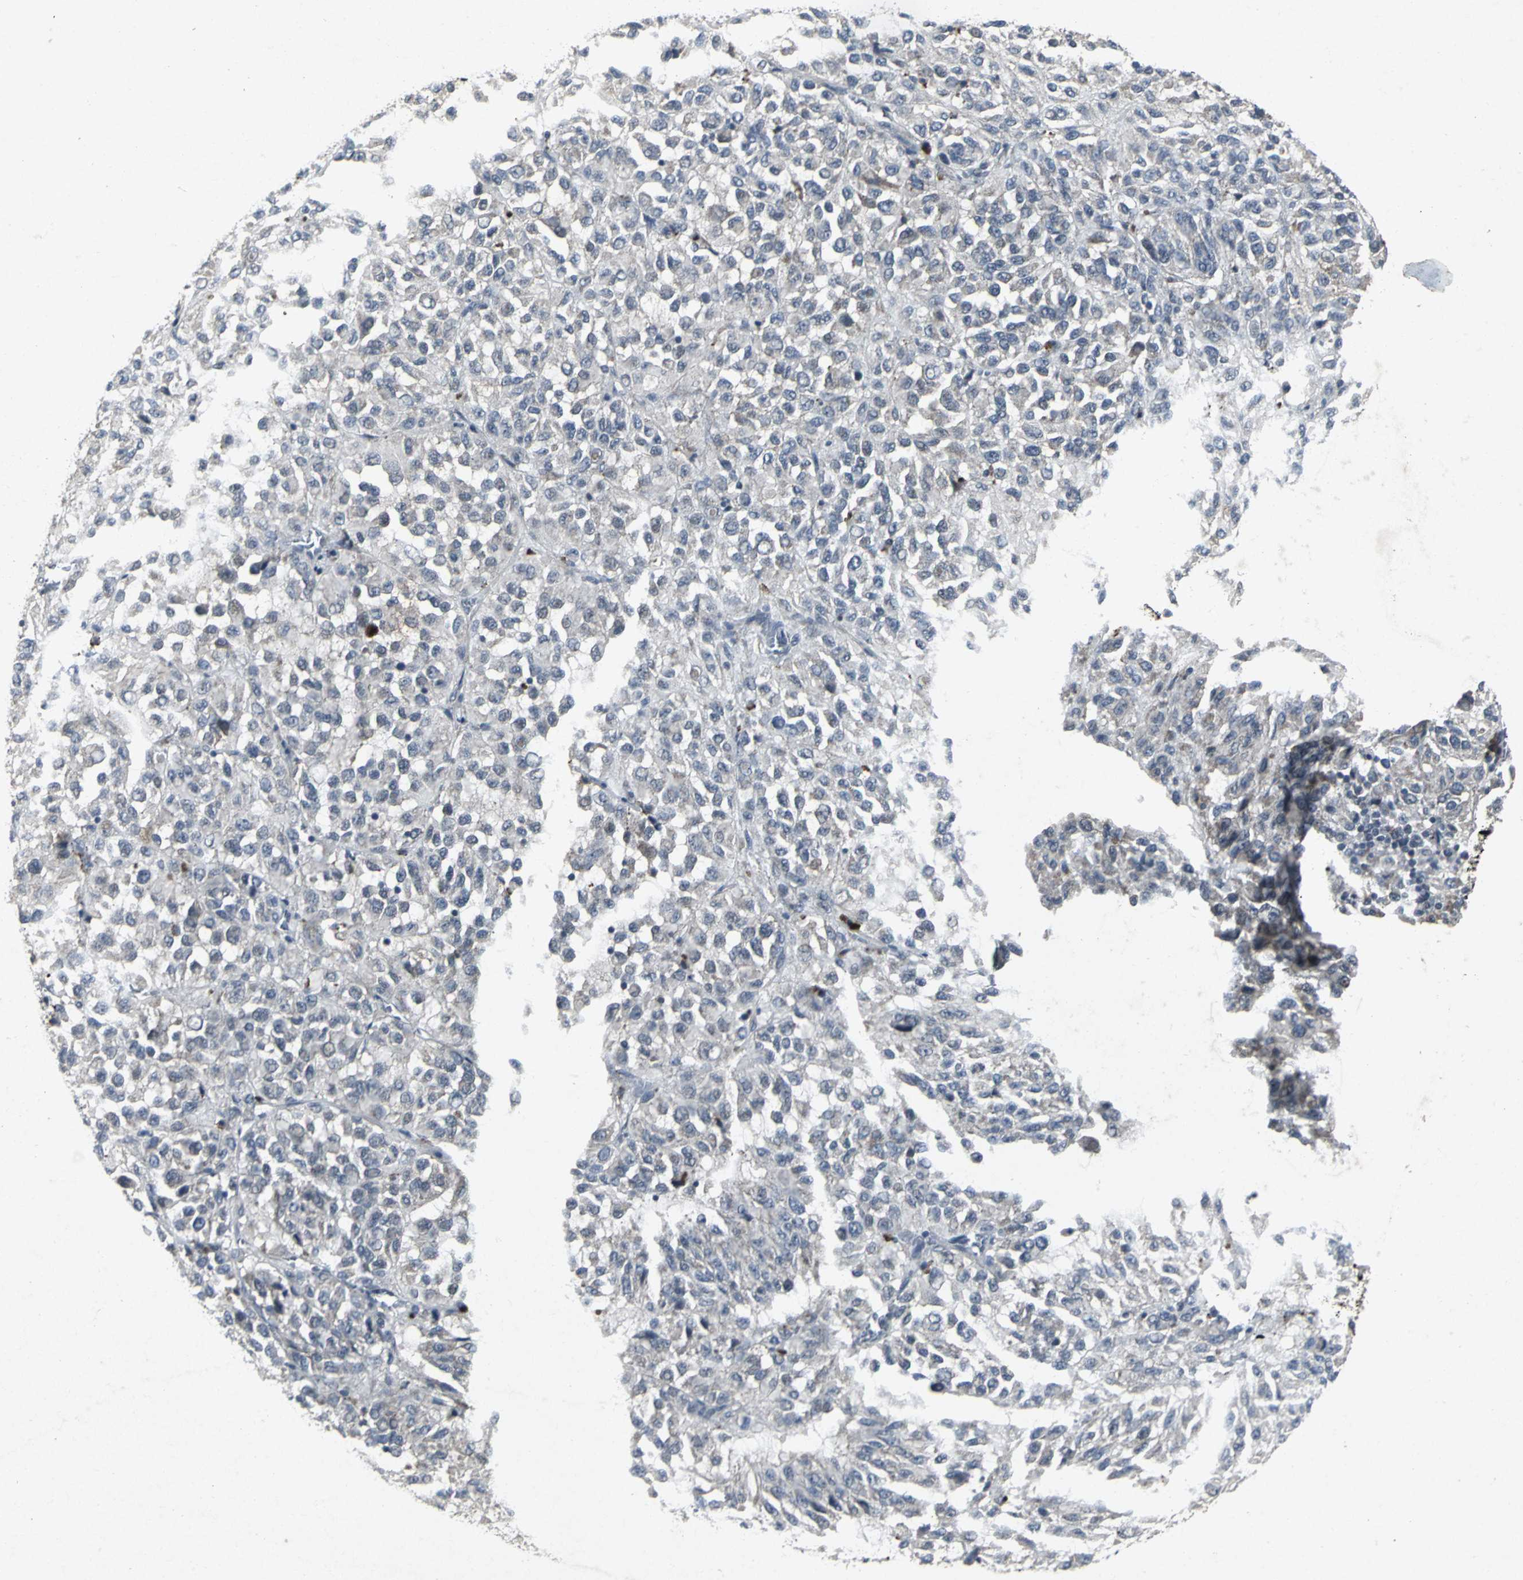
{"staining": {"intensity": "weak", "quantity": "<25%", "location": "cytoplasmic/membranous"}, "tissue": "melanoma", "cell_type": "Tumor cells", "image_type": "cancer", "snomed": [{"axis": "morphology", "description": "Malignant melanoma, Metastatic site"}, {"axis": "topography", "description": "Lung"}], "caption": "High power microscopy photomicrograph of an immunohistochemistry (IHC) micrograph of malignant melanoma (metastatic site), revealing no significant positivity in tumor cells. (Stains: DAB (3,3'-diaminobenzidine) immunohistochemistry with hematoxylin counter stain, Microscopy: brightfield microscopy at high magnification).", "gene": "BMP4", "patient": {"sex": "male", "age": 64}}